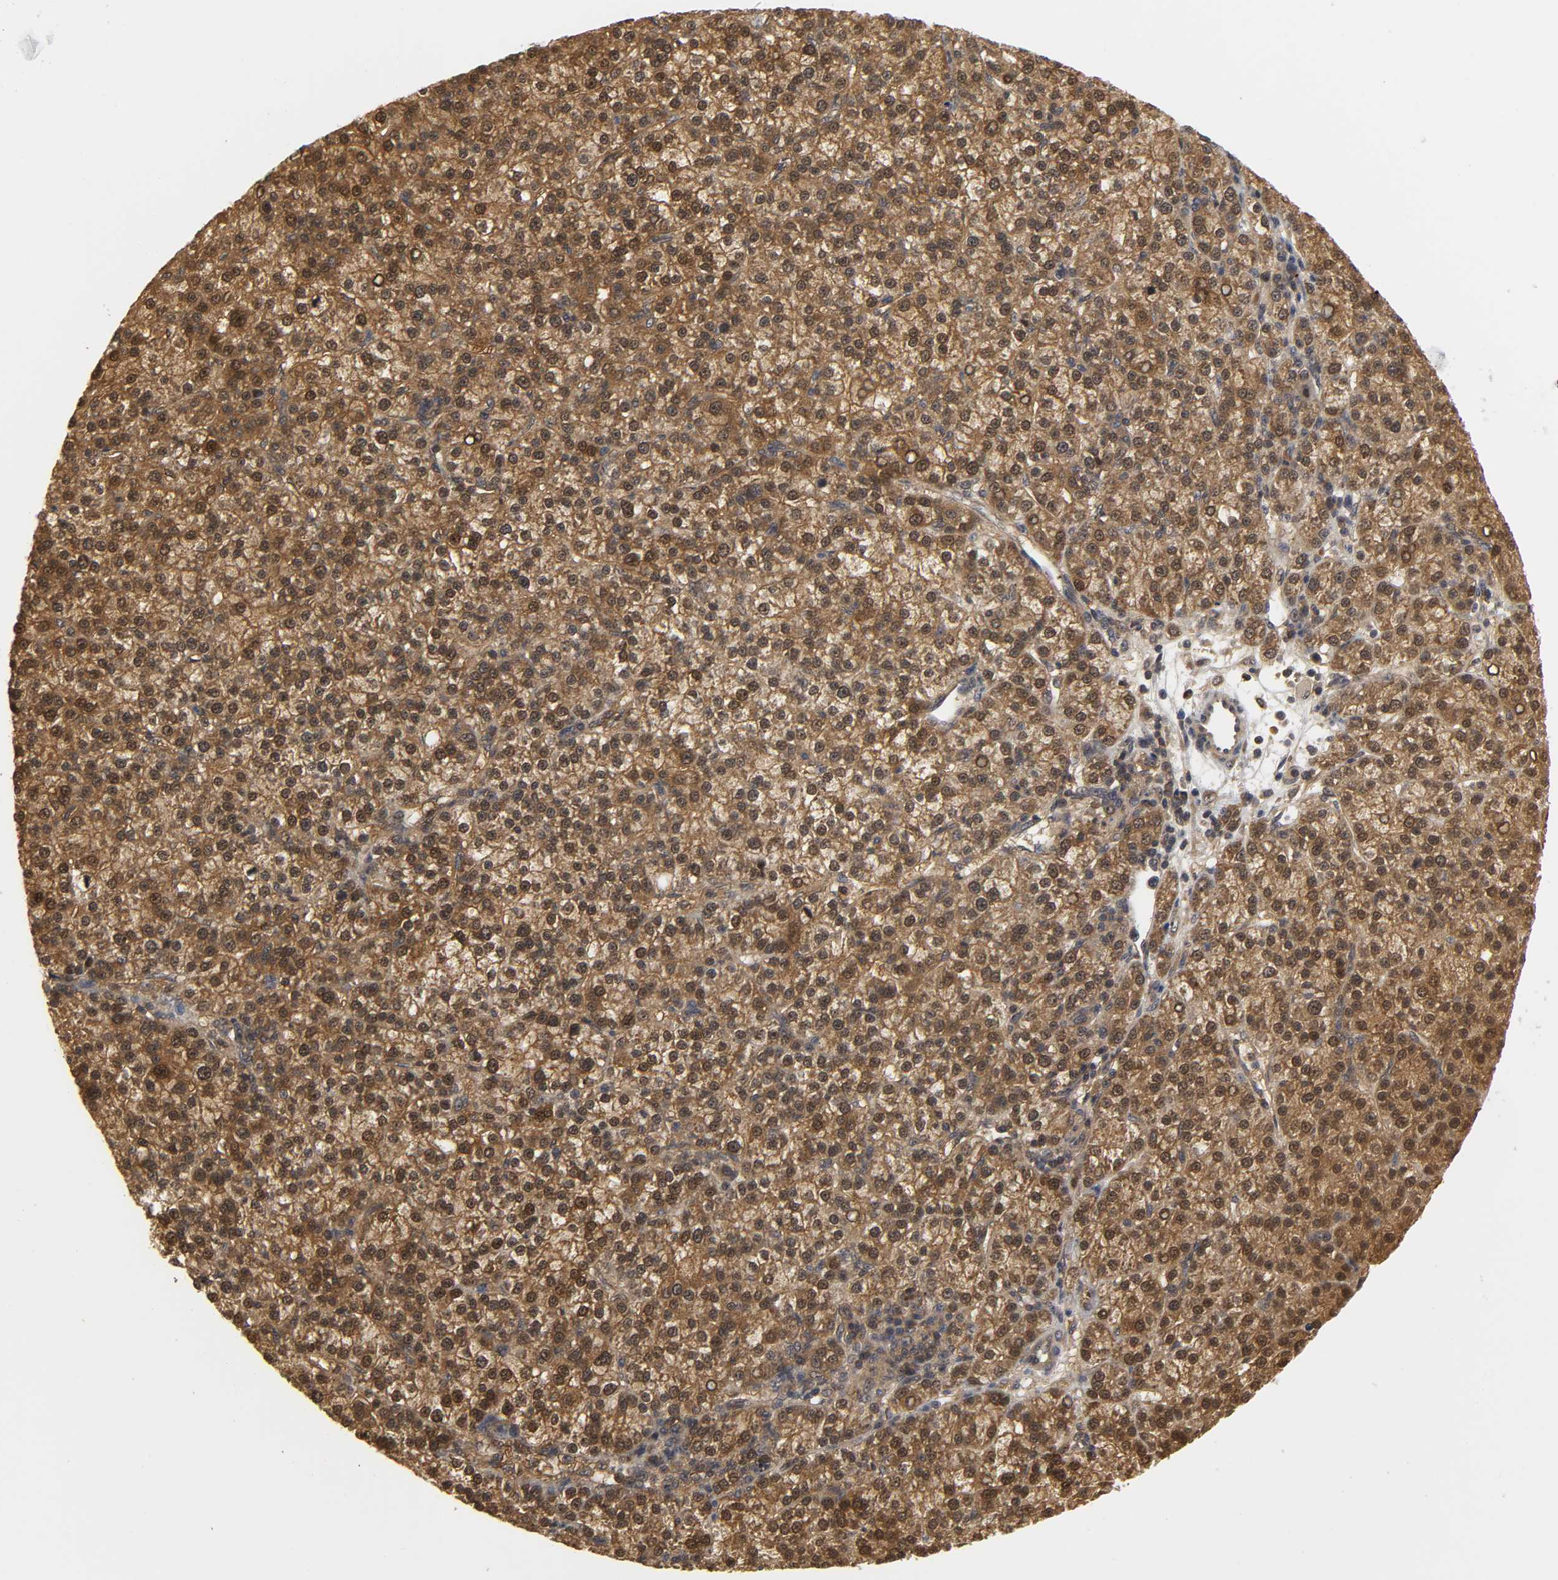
{"staining": {"intensity": "strong", "quantity": ">75%", "location": "cytoplasmic/membranous,nuclear"}, "tissue": "liver cancer", "cell_type": "Tumor cells", "image_type": "cancer", "snomed": [{"axis": "morphology", "description": "Carcinoma, Hepatocellular, NOS"}, {"axis": "topography", "description": "Liver"}], "caption": "An immunohistochemistry (IHC) image of neoplastic tissue is shown. Protein staining in brown labels strong cytoplasmic/membranous and nuclear positivity in liver cancer (hepatocellular carcinoma) within tumor cells.", "gene": "PARK7", "patient": {"sex": "female", "age": 58}}